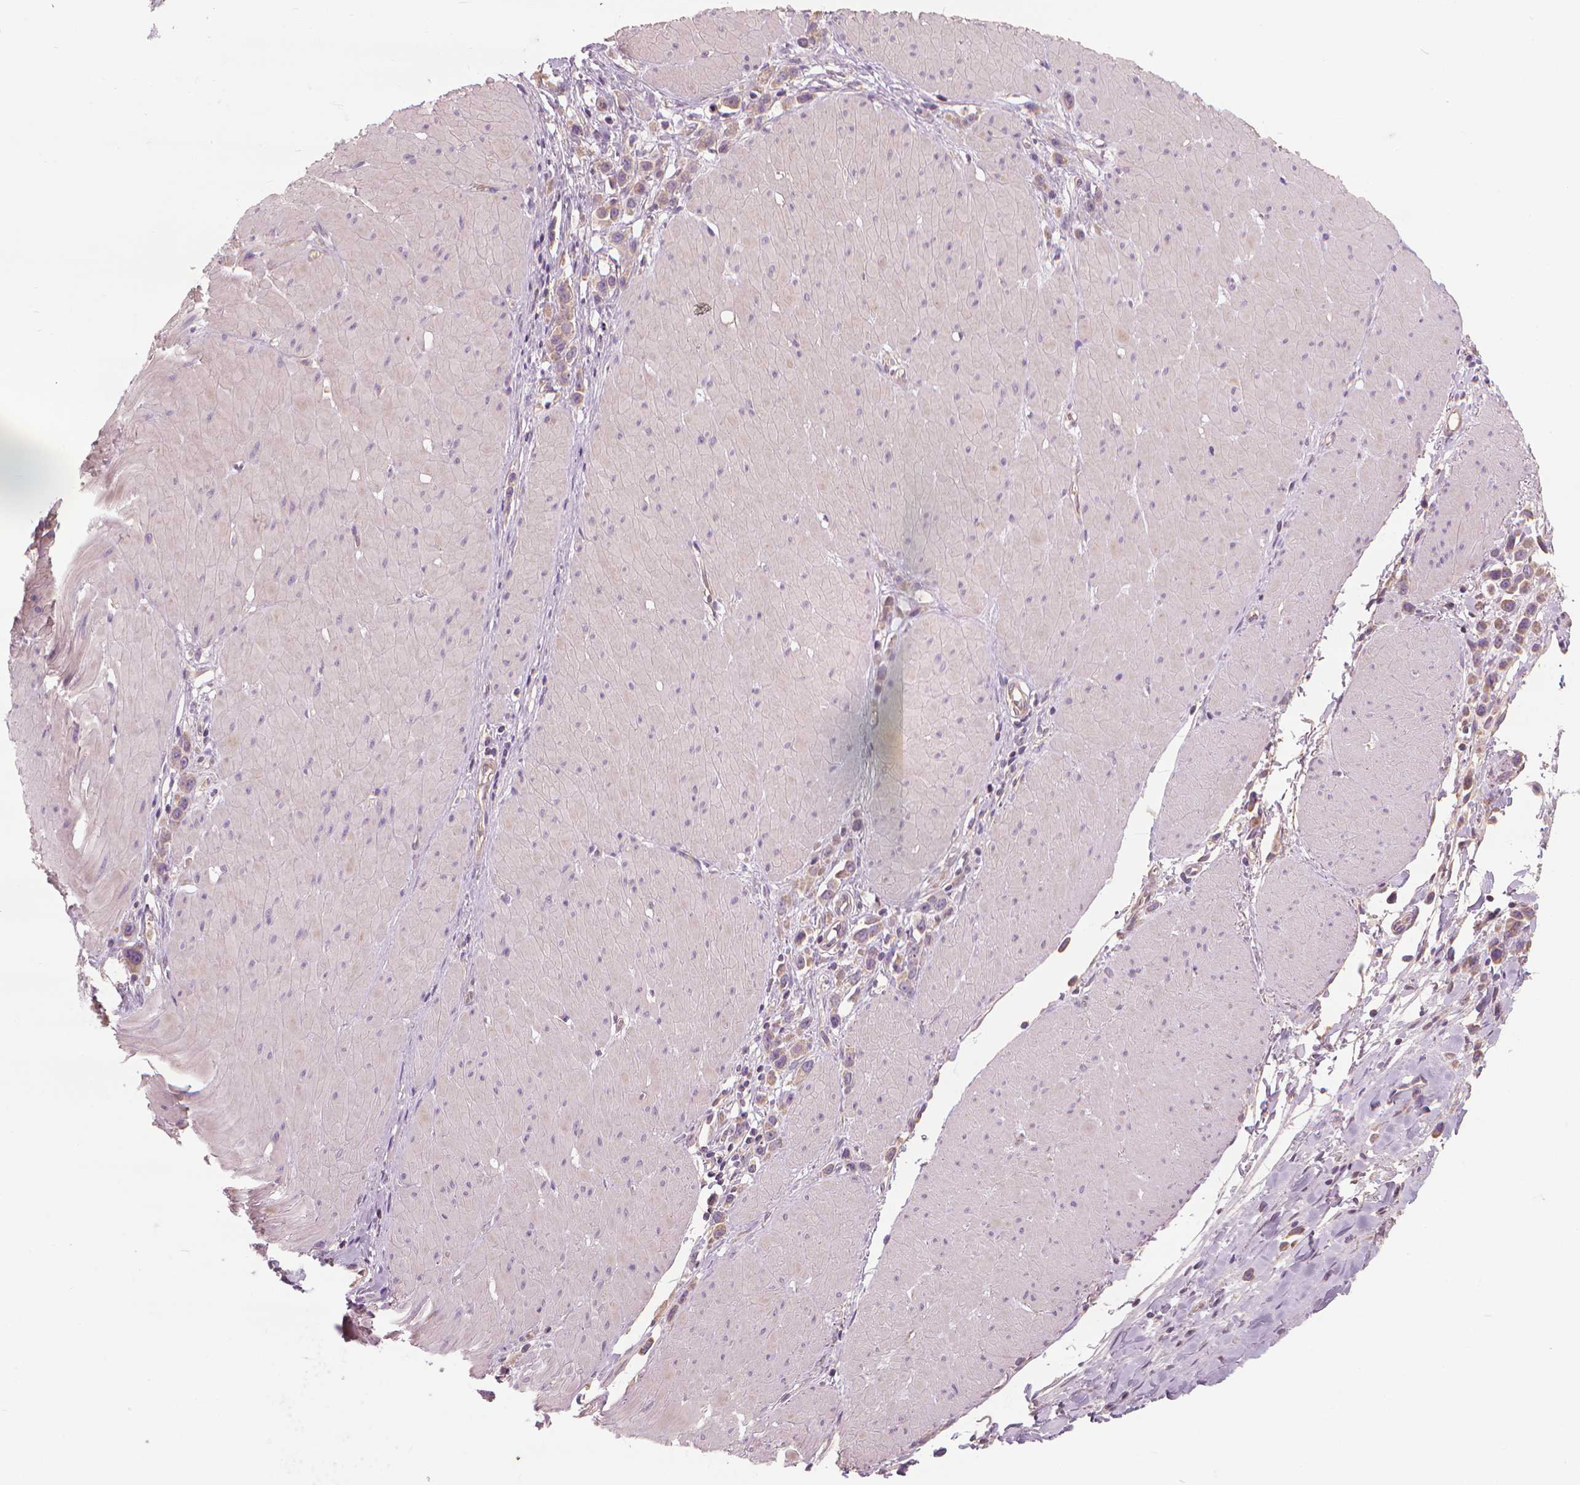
{"staining": {"intensity": "weak", "quantity": ">75%", "location": "cytoplasmic/membranous"}, "tissue": "stomach cancer", "cell_type": "Tumor cells", "image_type": "cancer", "snomed": [{"axis": "morphology", "description": "Adenocarcinoma, NOS"}, {"axis": "topography", "description": "Stomach"}], "caption": "This is an image of IHC staining of stomach cancer, which shows weak positivity in the cytoplasmic/membranous of tumor cells.", "gene": "RIIAD1", "patient": {"sex": "male", "age": 47}}